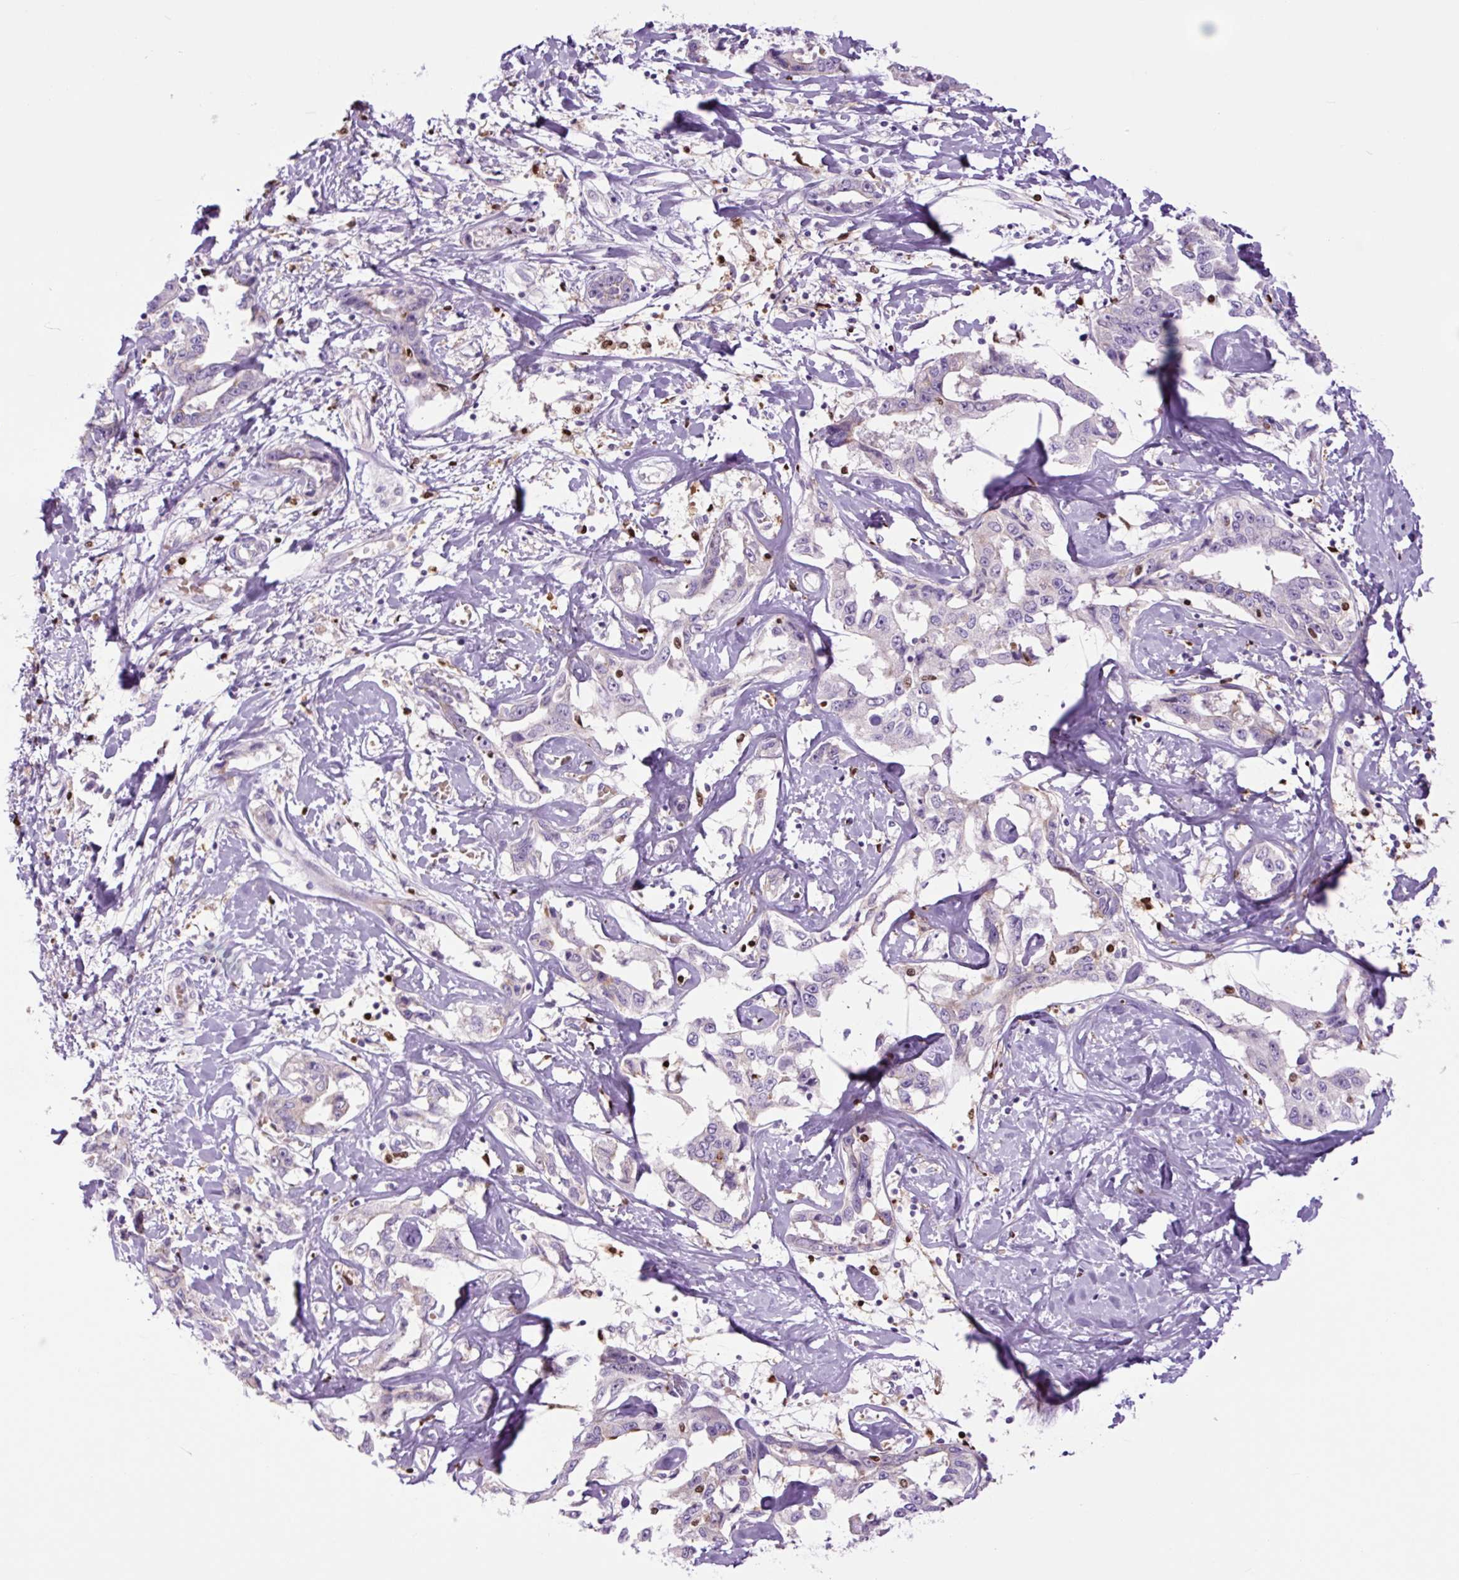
{"staining": {"intensity": "negative", "quantity": "none", "location": "none"}, "tissue": "liver cancer", "cell_type": "Tumor cells", "image_type": "cancer", "snomed": [{"axis": "morphology", "description": "Cholangiocarcinoma"}, {"axis": "topography", "description": "Liver"}], "caption": "Image shows no protein staining in tumor cells of liver cancer (cholangiocarcinoma) tissue.", "gene": "SPI1", "patient": {"sex": "male", "age": 59}}